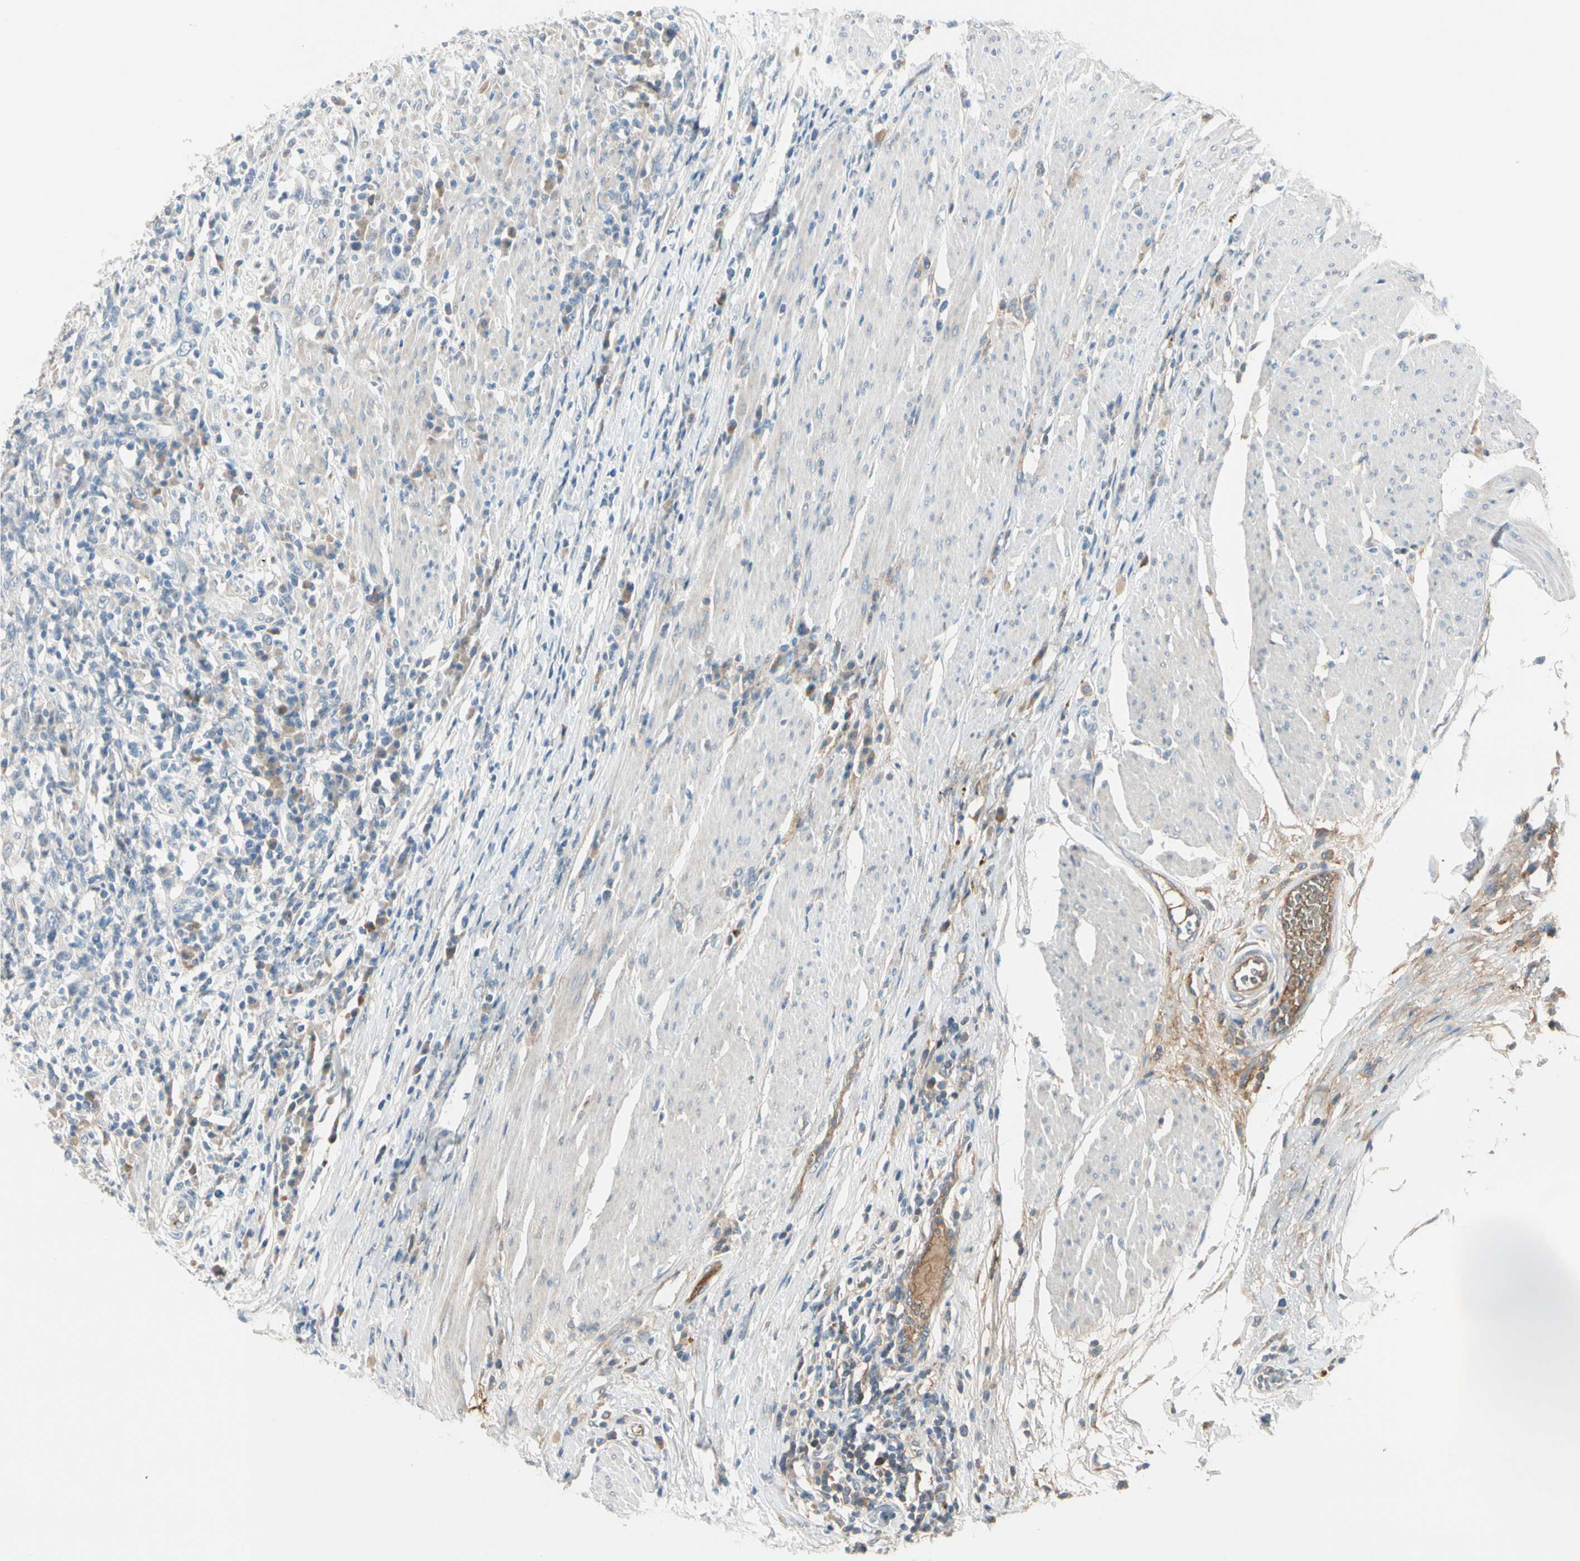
{"staining": {"intensity": "negative", "quantity": "none", "location": "none"}, "tissue": "urothelial cancer", "cell_type": "Tumor cells", "image_type": "cancer", "snomed": [{"axis": "morphology", "description": "Urothelial carcinoma, High grade"}, {"axis": "topography", "description": "Urinary bladder"}], "caption": "IHC photomicrograph of neoplastic tissue: urothelial cancer stained with DAB (3,3'-diaminobenzidine) exhibits no significant protein expression in tumor cells. (Immunohistochemistry (ihc), brightfield microscopy, high magnification).", "gene": "SERPIND1", "patient": {"sex": "male", "age": 61}}